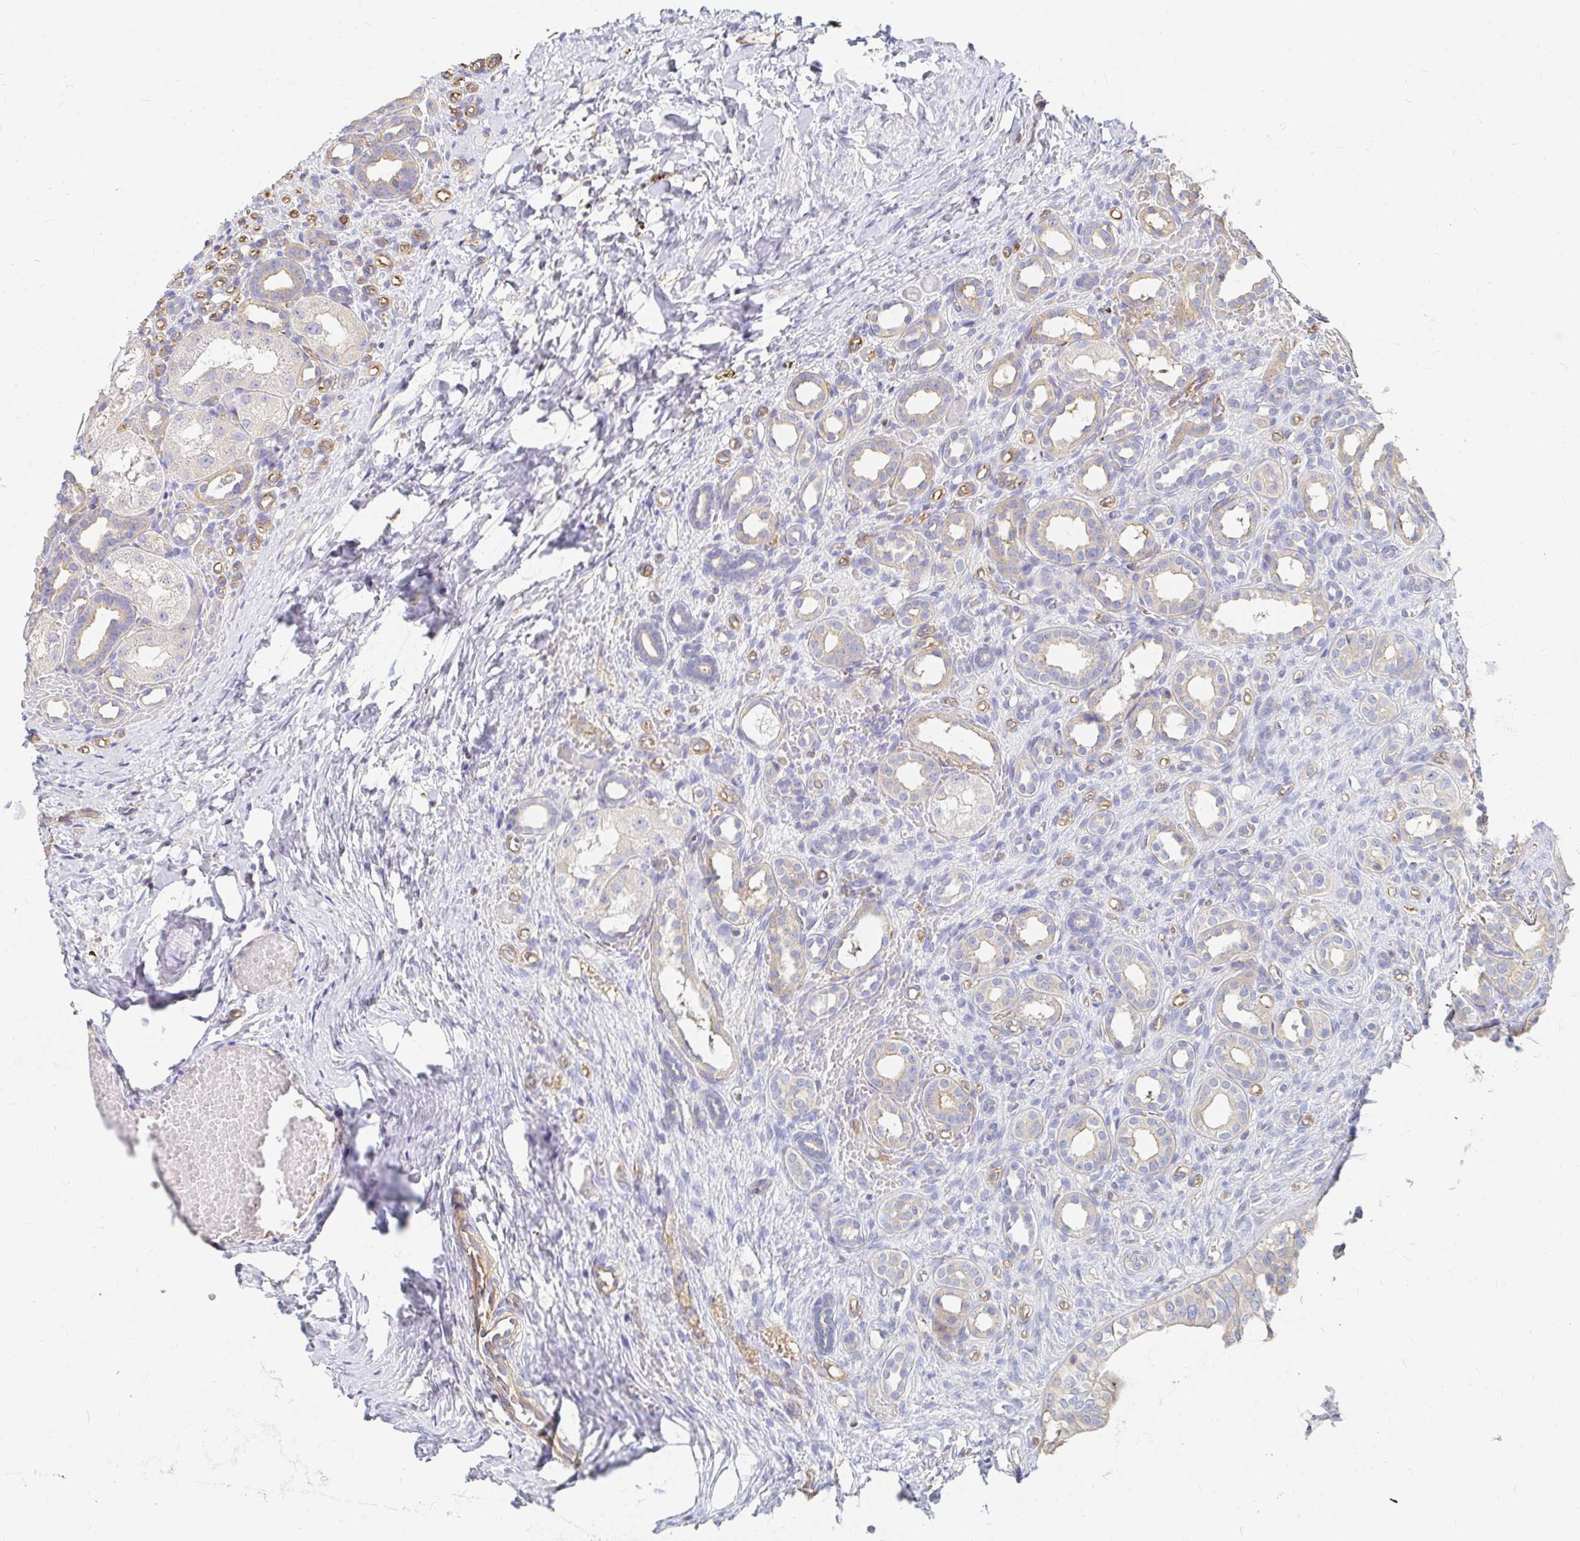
{"staining": {"intensity": "moderate", "quantity": "<25%", "location": "cytoplasmic/membranous"}, "tissue": "kidney", "cell_type": "Cells in glomeruli", "image_type": "normal", "snomed": [{"axis": "morphology", "description": "Normal tissue, NOS"}, {"axis": "topography", "description": "Kidney"}], "caption": "Immunohistochemistry (DAB) staining of normal human kidney reveals moderate cytoplasmic/membranous protein positivity in about <25% of cells in glomeruli.", "gene": "TSPAN19", "patient": {"sex": "male", "age": 1}}